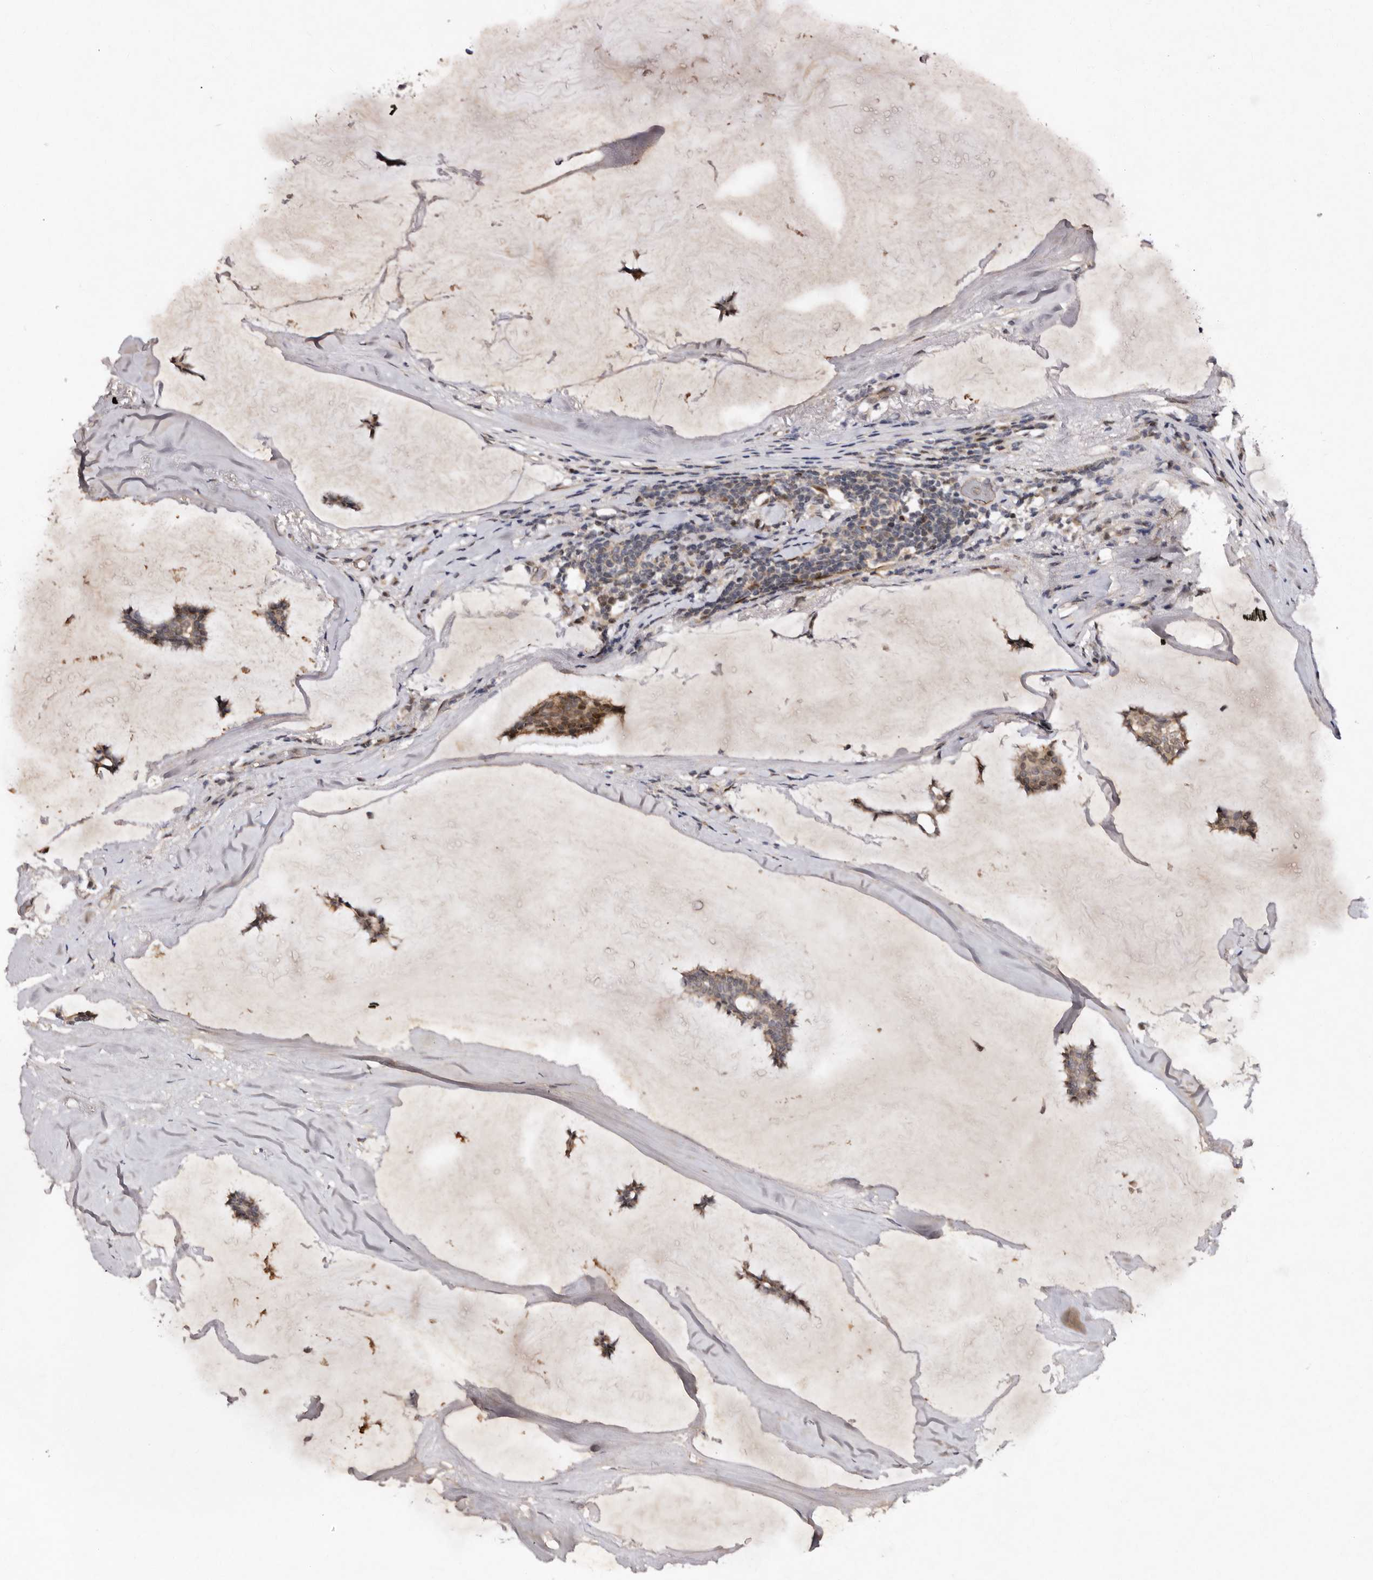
{"staining": {"intensity": "moderate", "quantity": ">75%", "location": "cytoplasmic/membranous"}, "tissue": "breast cancer", "cell_type": "Tumor cells", "image_type": "cancer", "snomed": [{"axis": "morphology", "description": "Duct carcinoma"}, {"axis": "topography", "description": "Breast"}], "caption": "DAB immunohistochemical staining of human breast intraductal carcinoma displays moderate cytoplasmic/membranous protein staining in about >75% of tumor cells.", "gene": "ABL1", "patient": {"sex": "female", "age": 93}}